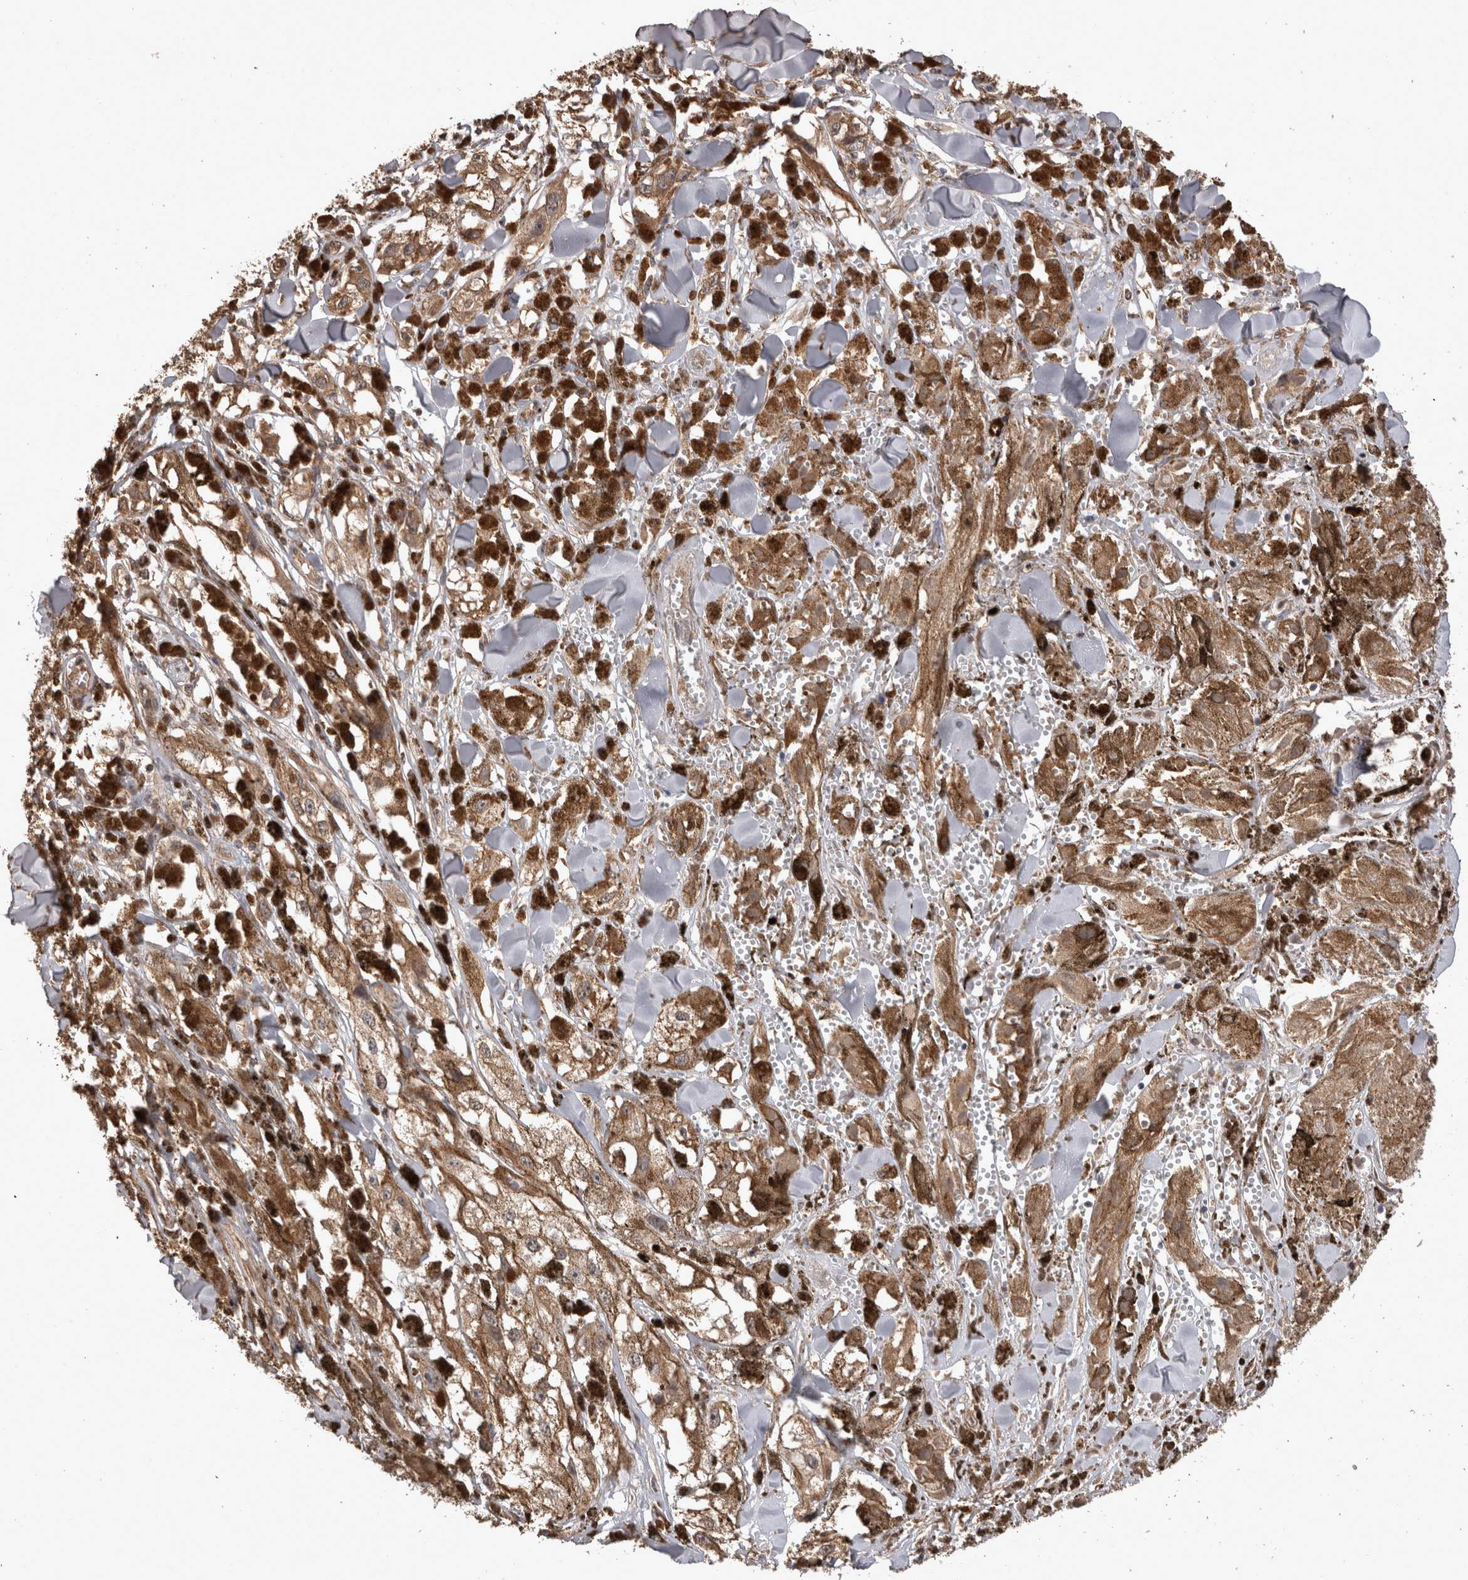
{"staining": {"intensity": "moderate", "quantity": ">75%", "location": "cytoplasmic/membranous"}, "tissue": "melanoma", "cell_type": "Tumor cells", "image_type": "cancer", "snomed": [{"axis": "morphology", "description": "Malignant melanoma, NOS"}, {"axis": "topography", "description": "Skin"}], "caption": "Approximately >75% of tumor cells in human malignant melanoma exhibit moderate cytoplasmic/membranous protein staining as visualized by brown immunohistochemical staining.", "gene": "SOCS5", "patient": {"sex": "male", "age": 88}}